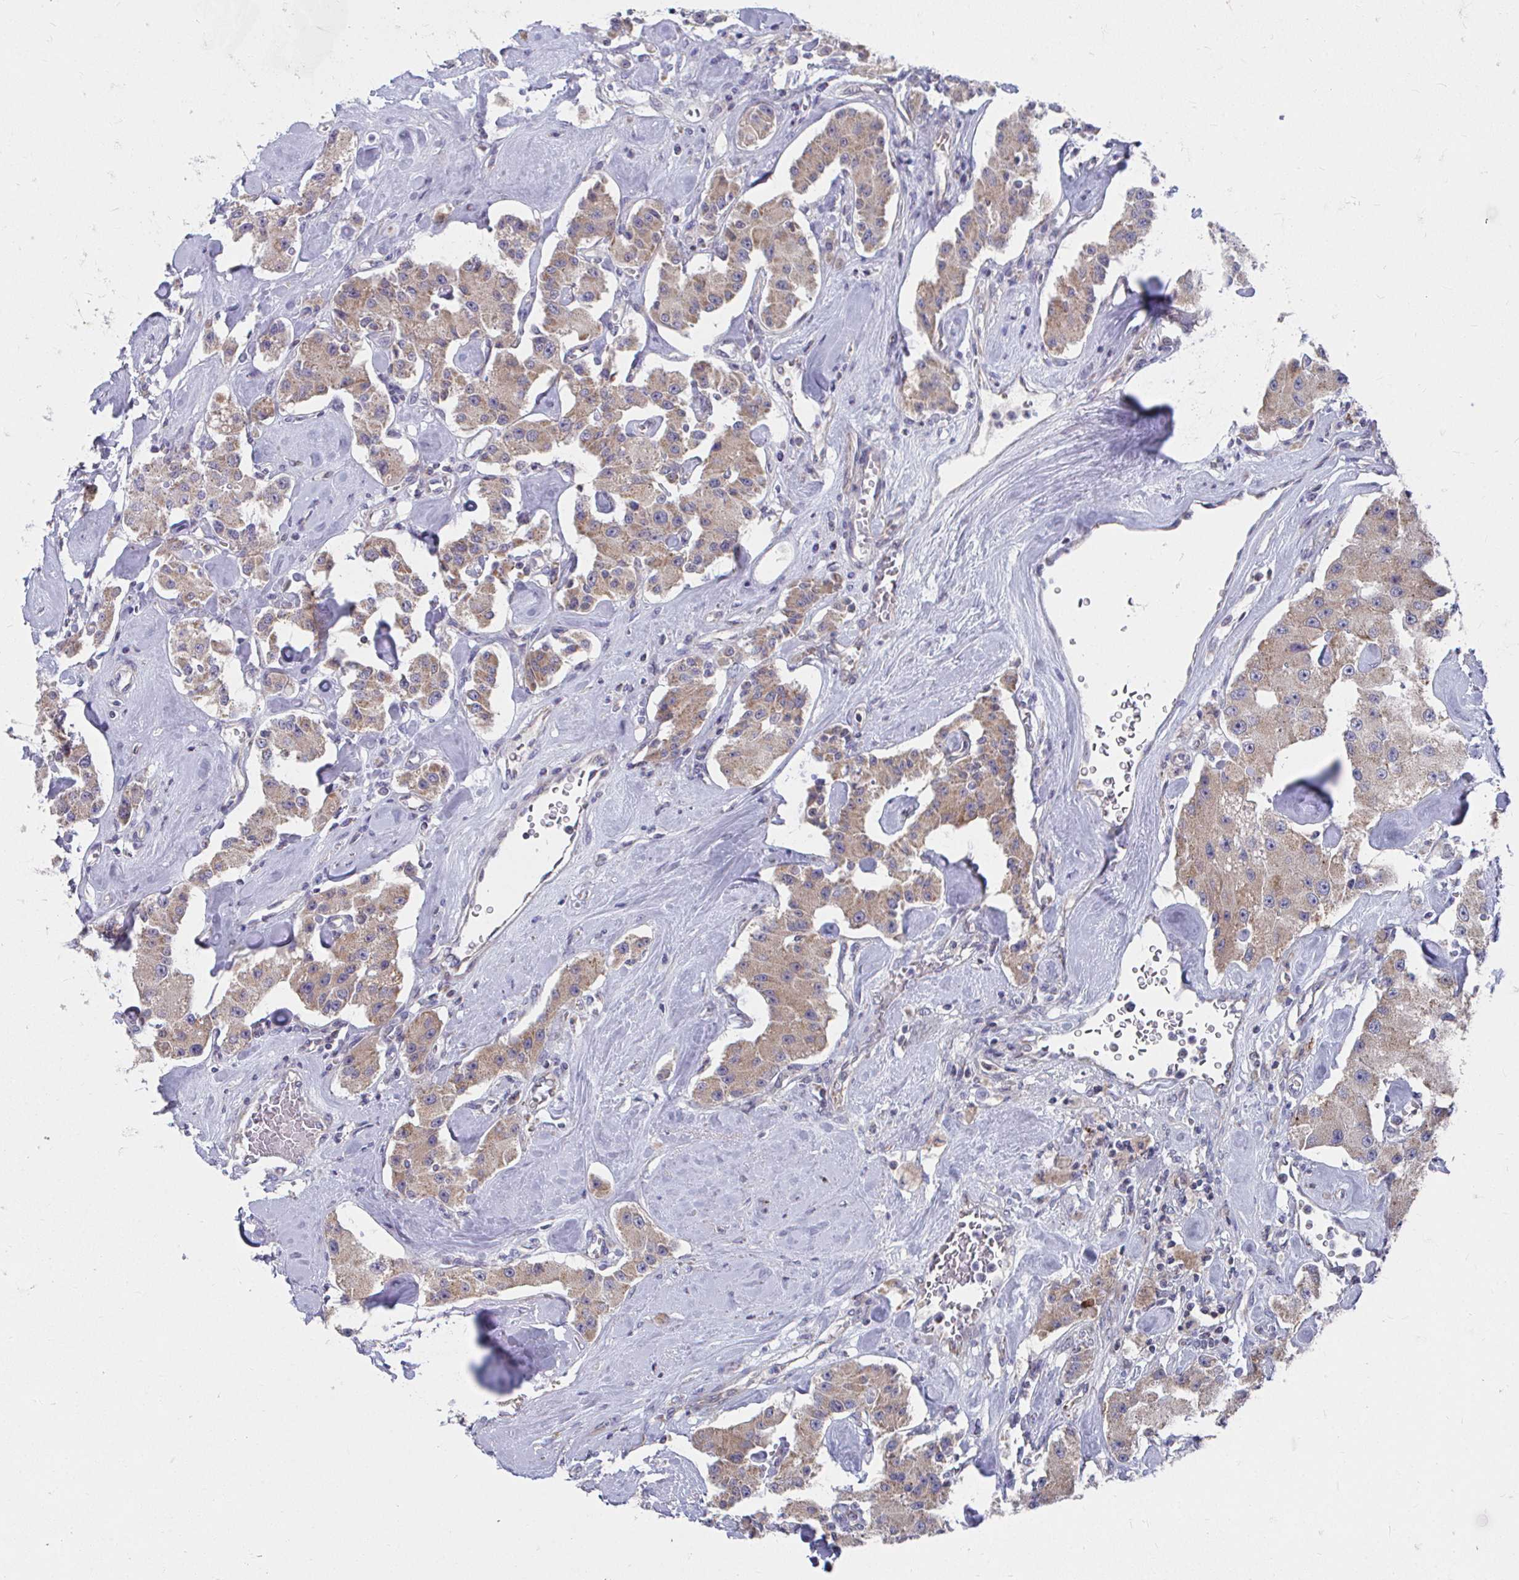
{"staining": {"intensity": "moderate", "quantity": ">75%", "location": "cytoplasmic/membranous"}, "tissue": "carcinoid", "cell_type": "Tumor cells", "image_type": "cancer", "snomed": [{"axis": "morphology", "description": "Carcinoid, malignant, NOS"}, {"axis": "topography", "description": "Pancreas"}], "caption": "Immunohistochemical staining of carcinoid (malignant) demonstrates moderate cytoplasmic/membranous protein expression in approximately >75% of tumor cells. Using DAB (brown) and hematoxylin (blue) stains, captured at high magnification using brightfield microscopy.", "gene": "PEX3", "patient": {"sex": "male", "age": 41}}